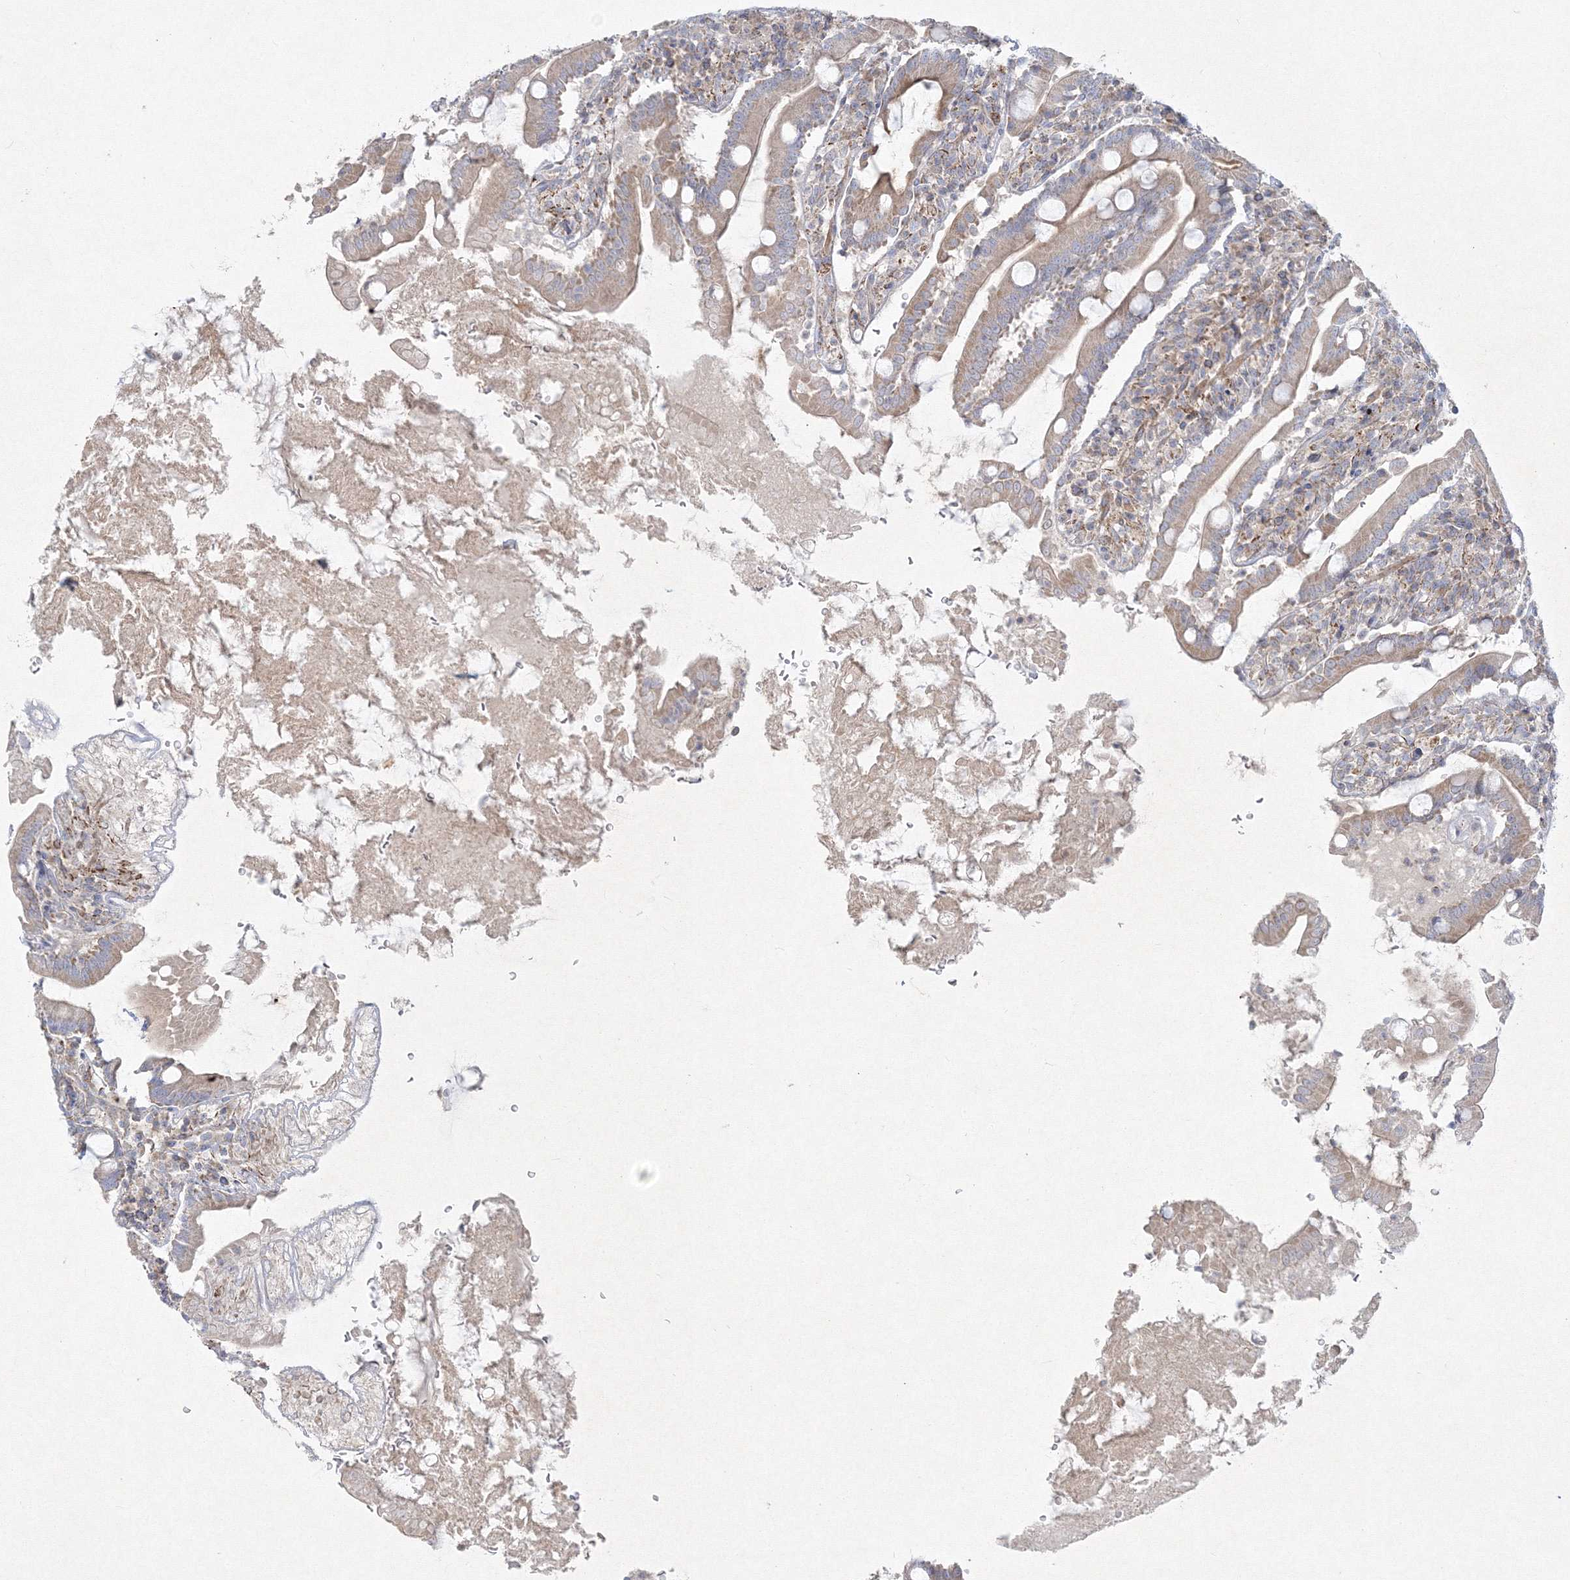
{"staining": {"intensity": "moderate", "quantity": ">75%", "location": "cytoplasmic/membranous"}, "tissue": "duodenum", "cell_type": "Glandular cells", "image_type": "normal", "snomed": [{"axis": "morphology", "description": "Normal tissue, NOS"}, {"axis": "topography", "description": "Duodenum"}], "caption": "Protein expression analysis of normal human duodenum reveals moderate cytoplasmic/membranous staining in approximately >75% of glandular cells.", "gene": "WDR49", "patient": {"sex": "male", "age": 35}}